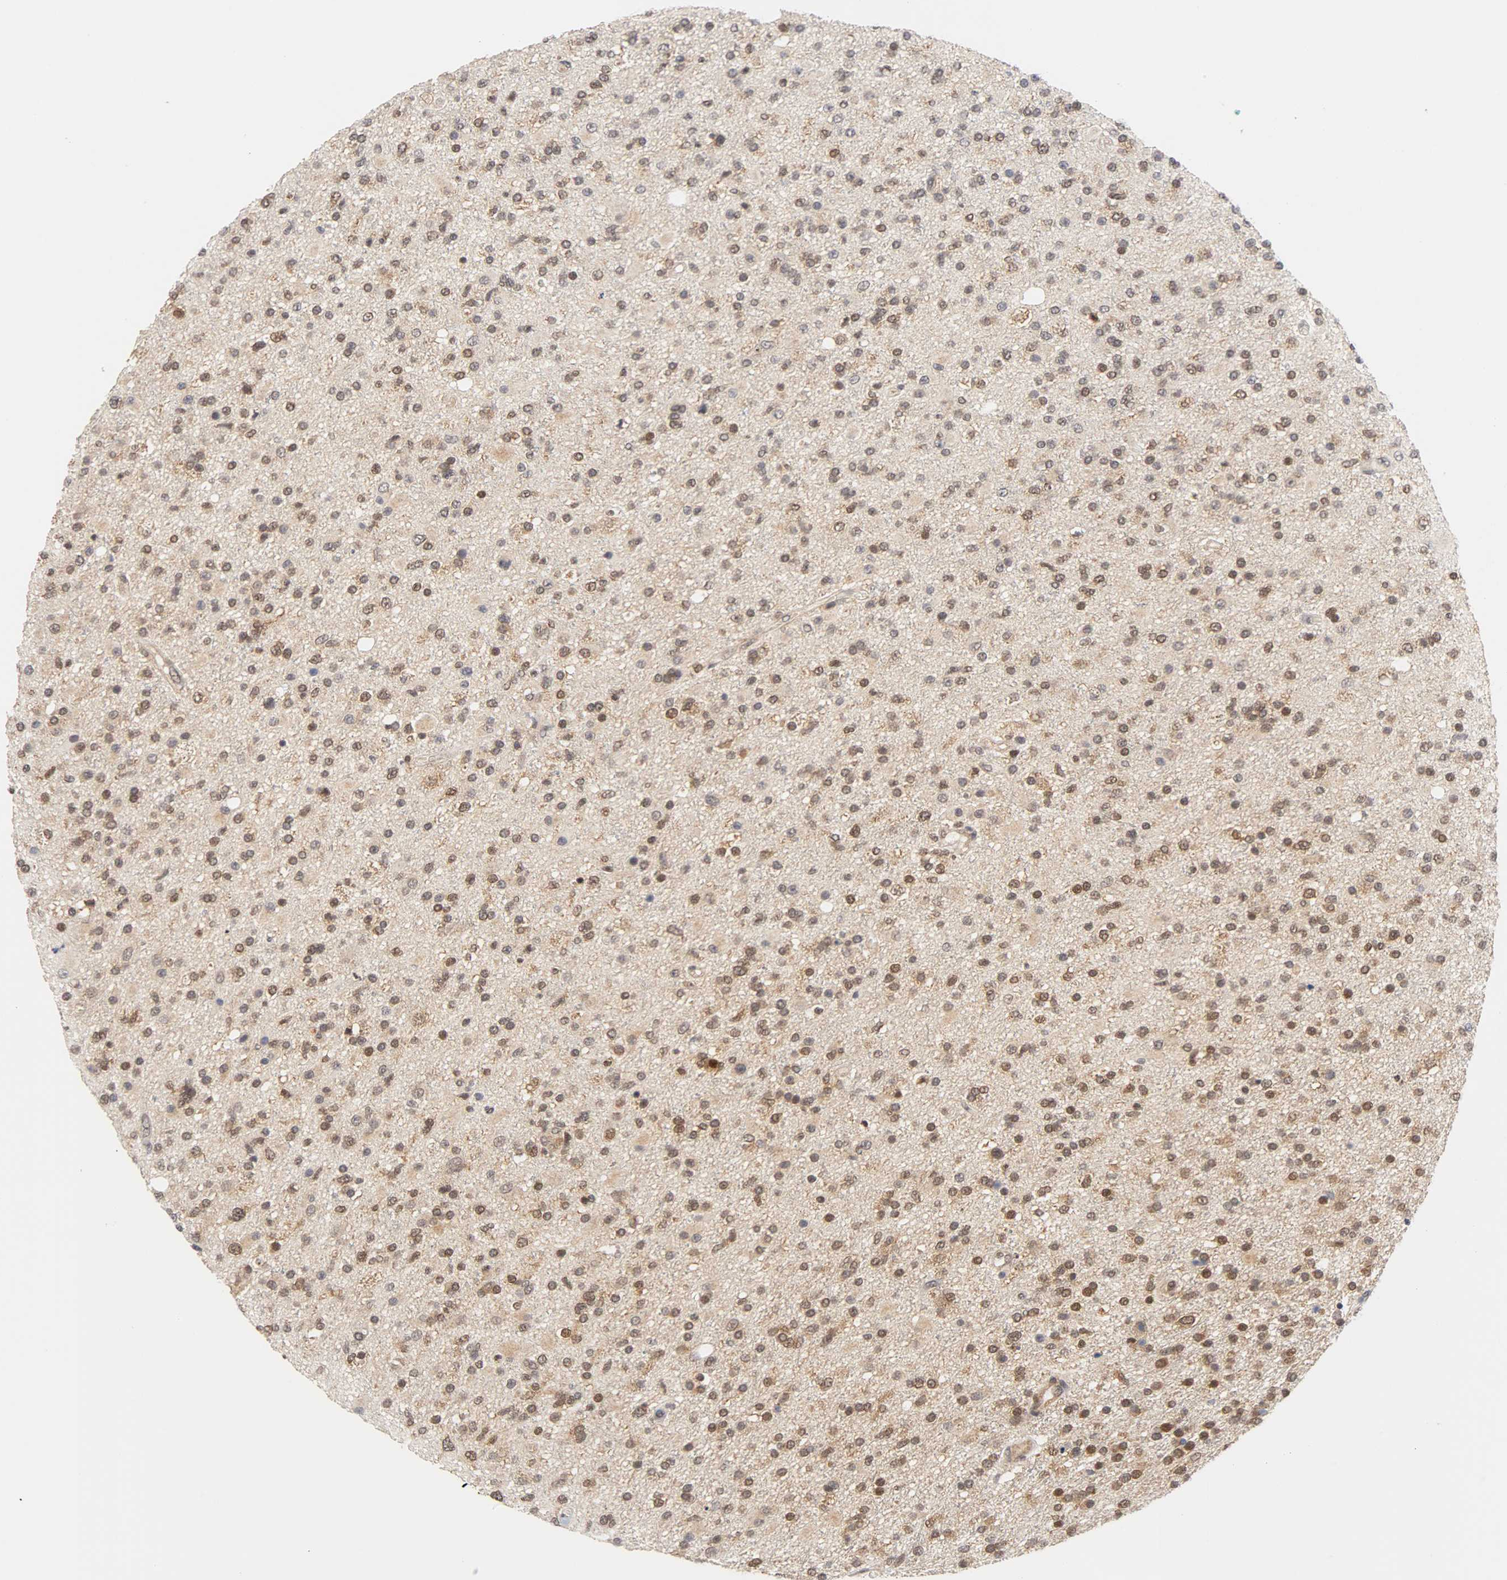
{"staining": {"intensity": "moderate", "quantity": "25%-75%", "location": "cytoplasmic/membranous,nuclear"}, "tissue": "glioma", "cell_type": "Tumor cells", "image_type": "cancer", "snomed": [{"axis": "morphology", "description": "Glioma, malignant, High grade"}, {"axis": "topography", "description": "Brain"}], "caption": "This photomicrograph reveals IHC staining of human malignant high-grade glioma, with medium moderate cytoplasmic/membranous and nuclear positivity in approximately 25%-75% of tumor cells.", "gene": "UBE2M", "patient": {"sex": "male", "age": 33}}